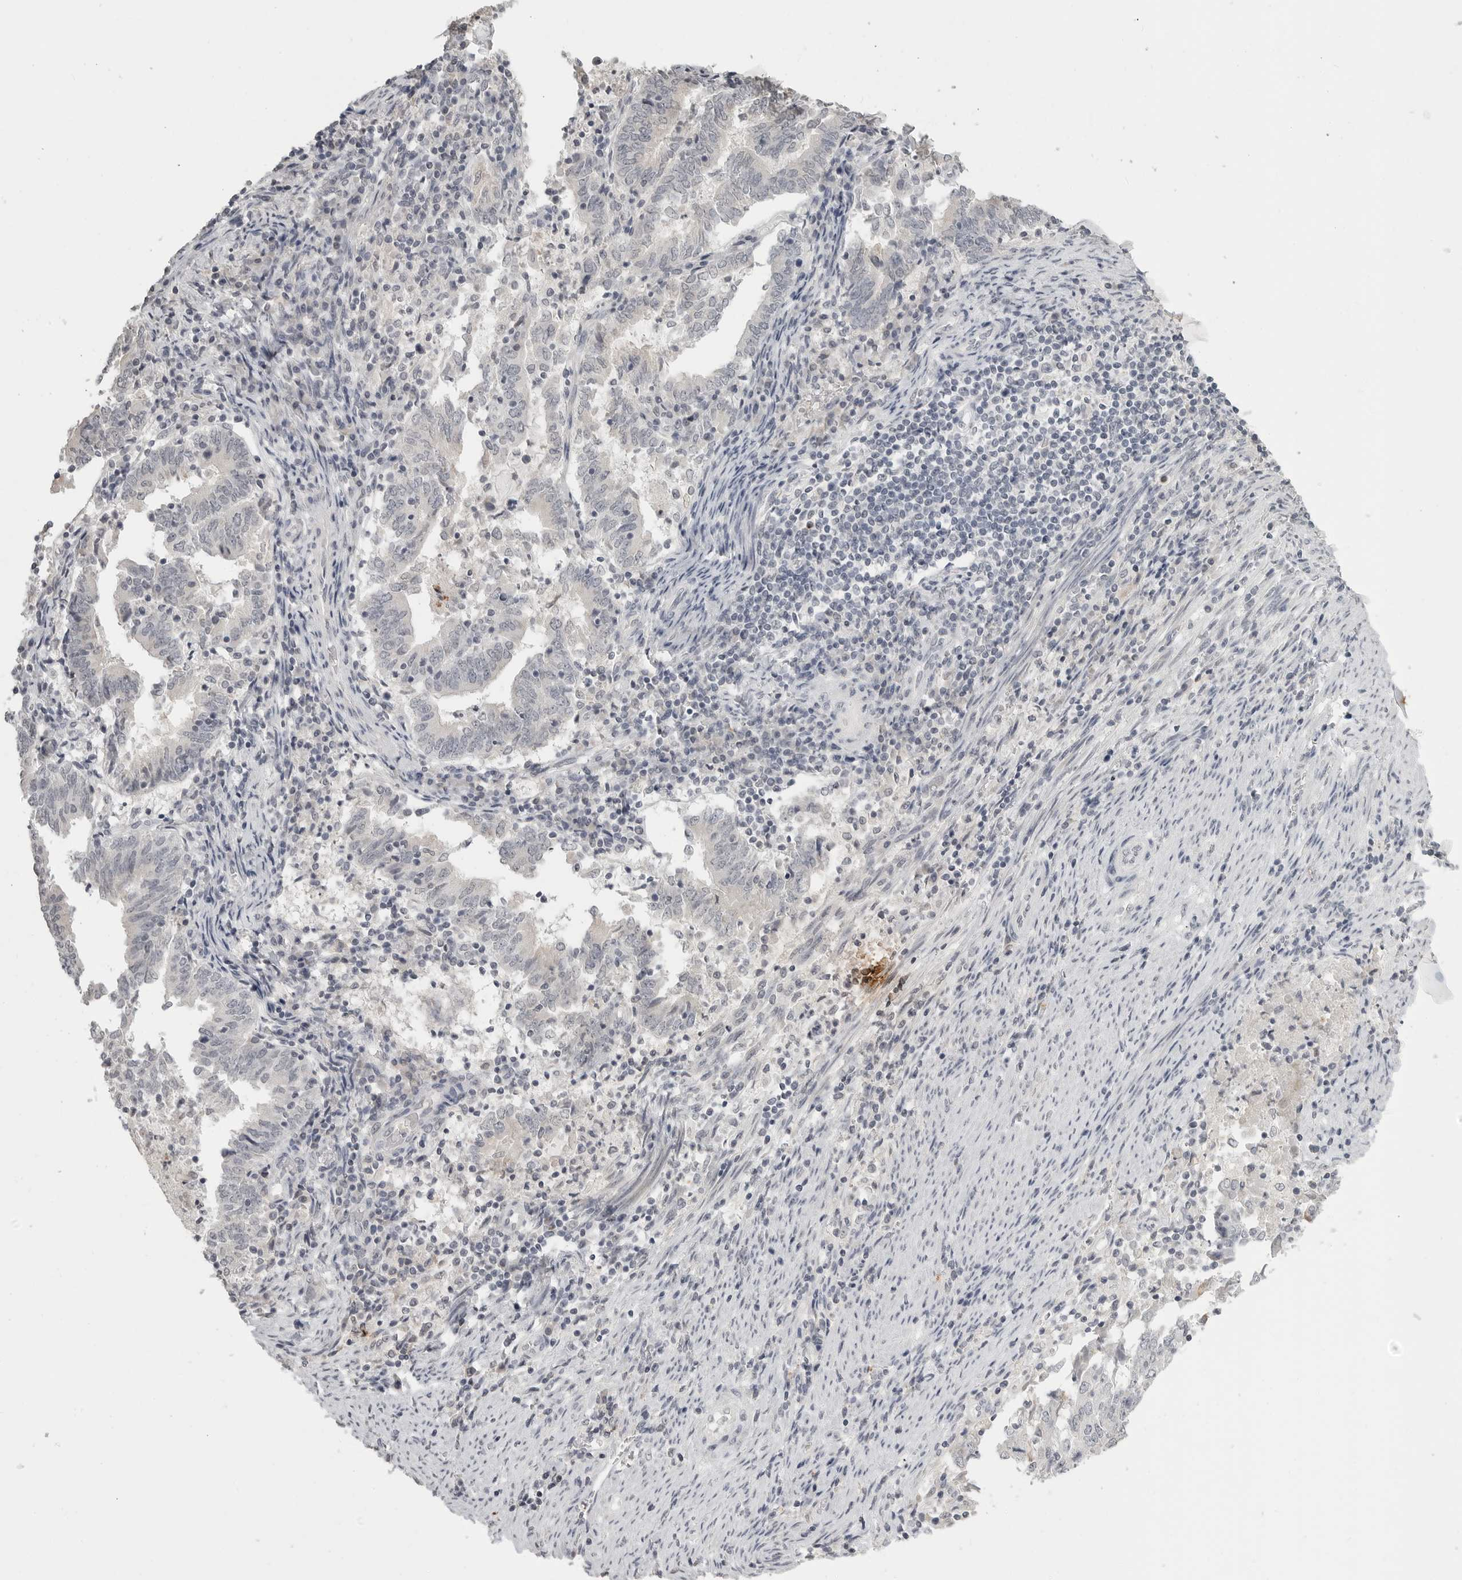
{"staining": {"intensity": "negative", "quantity": "none", "location": "none"}, "tissue": "endometrial cancer", "cell_type": "Tumor cells", "image_type": "cancer", "snomed": [{"axis": "morphology", "description": "Adenocarcinoma, NOS"}, {"axis": "topography", "description": "Endometrium"}], "caption": "IHC of endometrial adenocarcinoma exhibits no positivity in tumor cells. (DAB (3,3'-diaminobenzidine) immunohistochemistry with hematoxylin counter stain).", "gene": "PRSS1", "patient": {"sex": "female", "age": 80}}